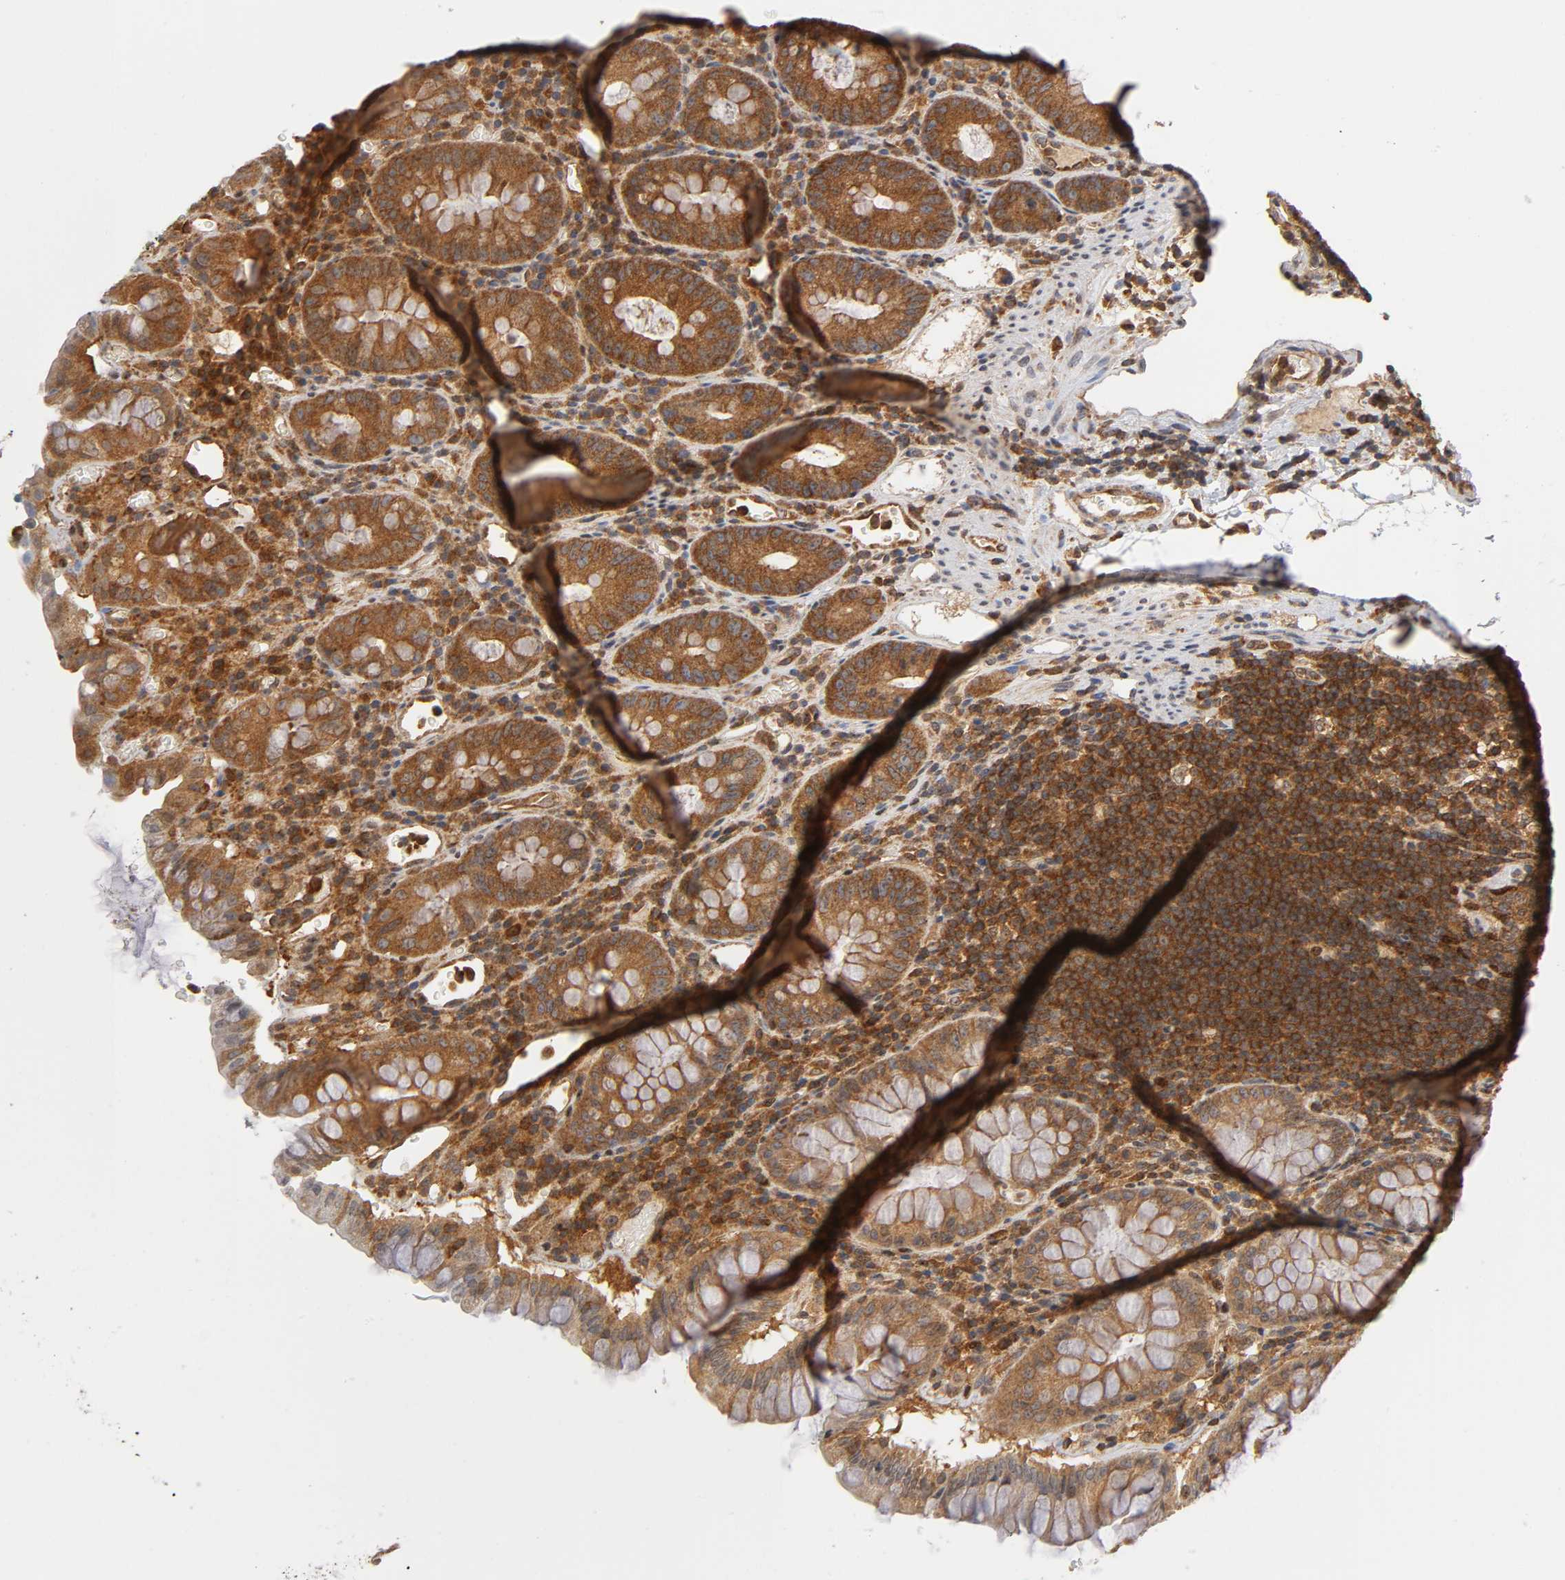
{"staining": {"intensity": "moderate", "quantity": ">75%", "location": "cytoplasmic/membranous"}, "tissue": "colon", "cell_type": "Endothelial cells", "image_type": "normal", "snomed": [{"axis": "morphology", "description": "Normal tissue, NOS"}, {"axis": "topography", "description": "Colon"}], "caption": "Endothelial cells exhibit medium levels of moderate cytoplasmic/membranous positivity in about >75% of cells in benign colon. (Brightfield microscopy of DAB IHC at high magnification).", "gene": "PAFAH1B1", "patient": {"sex": "female", "age": 46}}